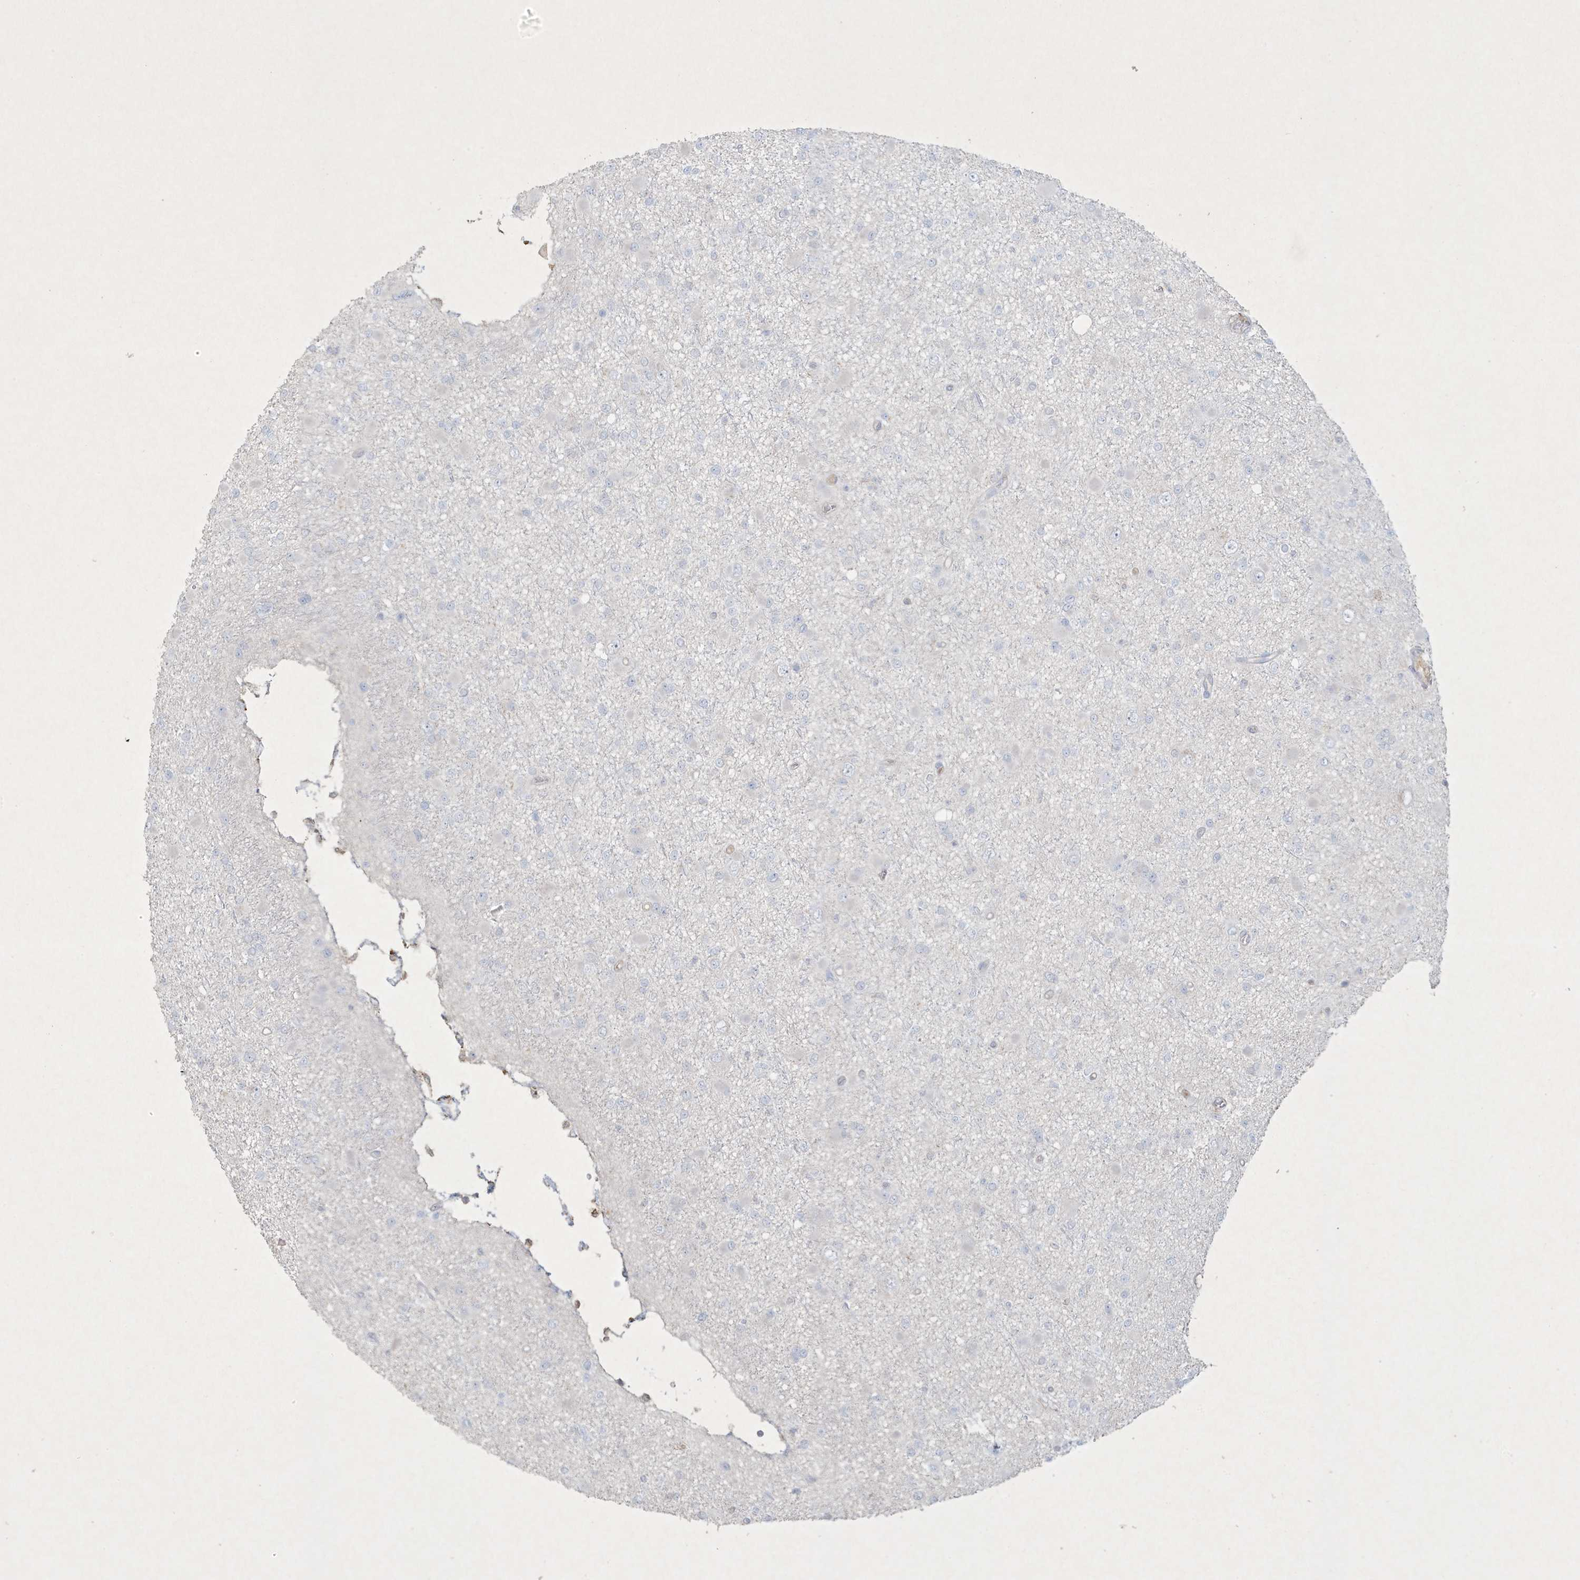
{"staining": {"intensity": "negative", "quantity": "none", "location": "none"}, "tissue": "glioma", "cell_type": "Tumor cells", "image_type": "cancer", "snomed": [{"axis": "morphology", "description": "Glioma, malignant, Low grade"}, {"axis": "topography", "description": "Brain"}], "caption": "A high-resolution image shows immunohistochemistry (IHC) staining of low-grade glioma (malignant), which exhibits no significant positivity in tumor cells. (DAB immunohistochemistry (IHC) visualized using brightfield microscopy, high magnification).", "gene": "CCDC24", "patient": {"sex": "female", "age": 22}}